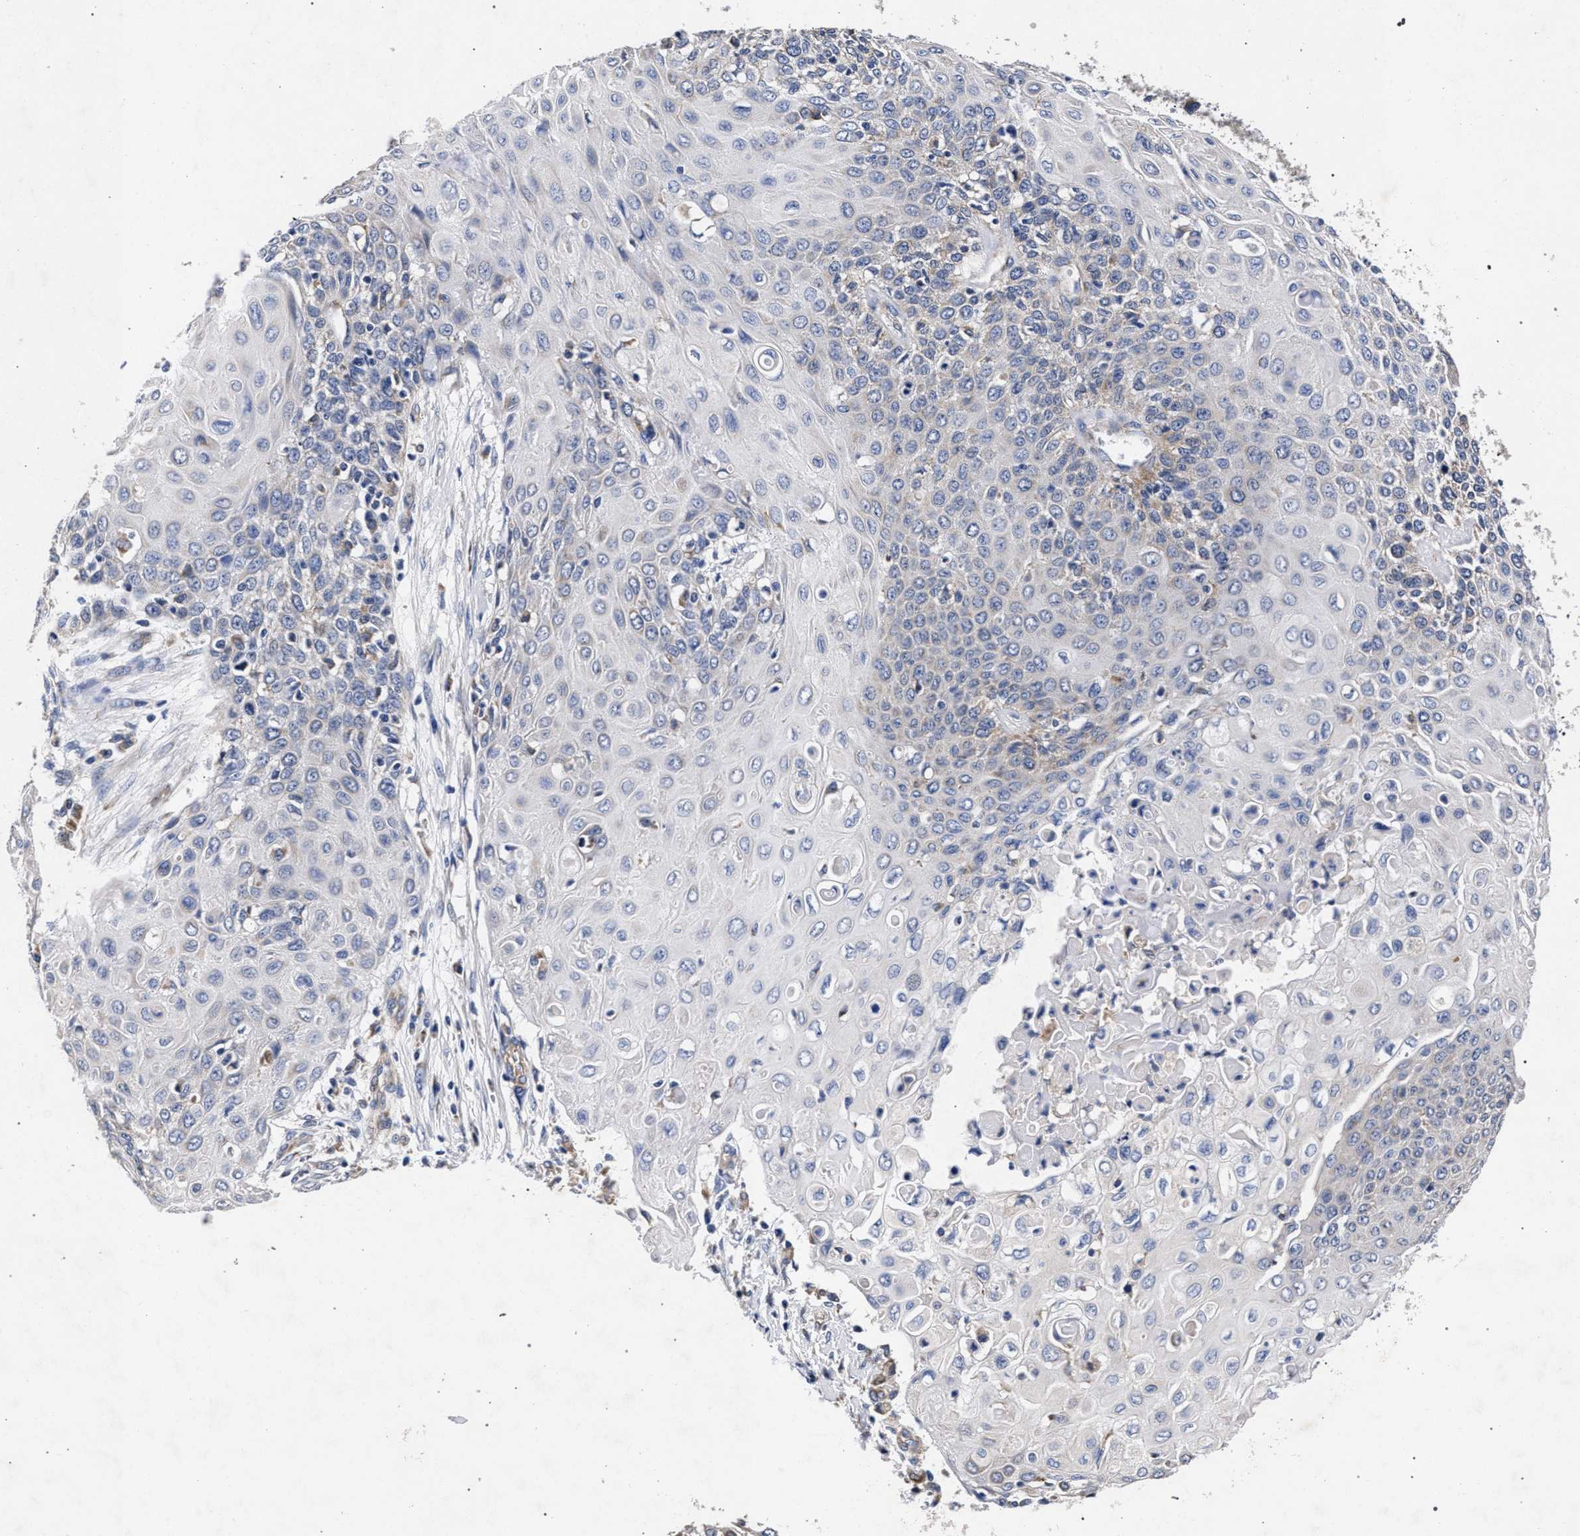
{"staining": {"intensity": "negative", "quantity": "none", "location": "none"}, "tissue": "cervical cancer", "cell_type": "Tumor cells", "image_type": "cancer", "snomed": [{"axis": "morphology", "description": "Squamous cell carcinoma, NOS"}, {"axis": "topography", "description": "Cervix"}], "caption": "Immunohistochemistry image of human cervical squamous cell carcinoma stained for a protein (brown), which displays no staining in tumor cells.", "gene": "CFAP95", "patient": {"sex": "female", "age": 39}}